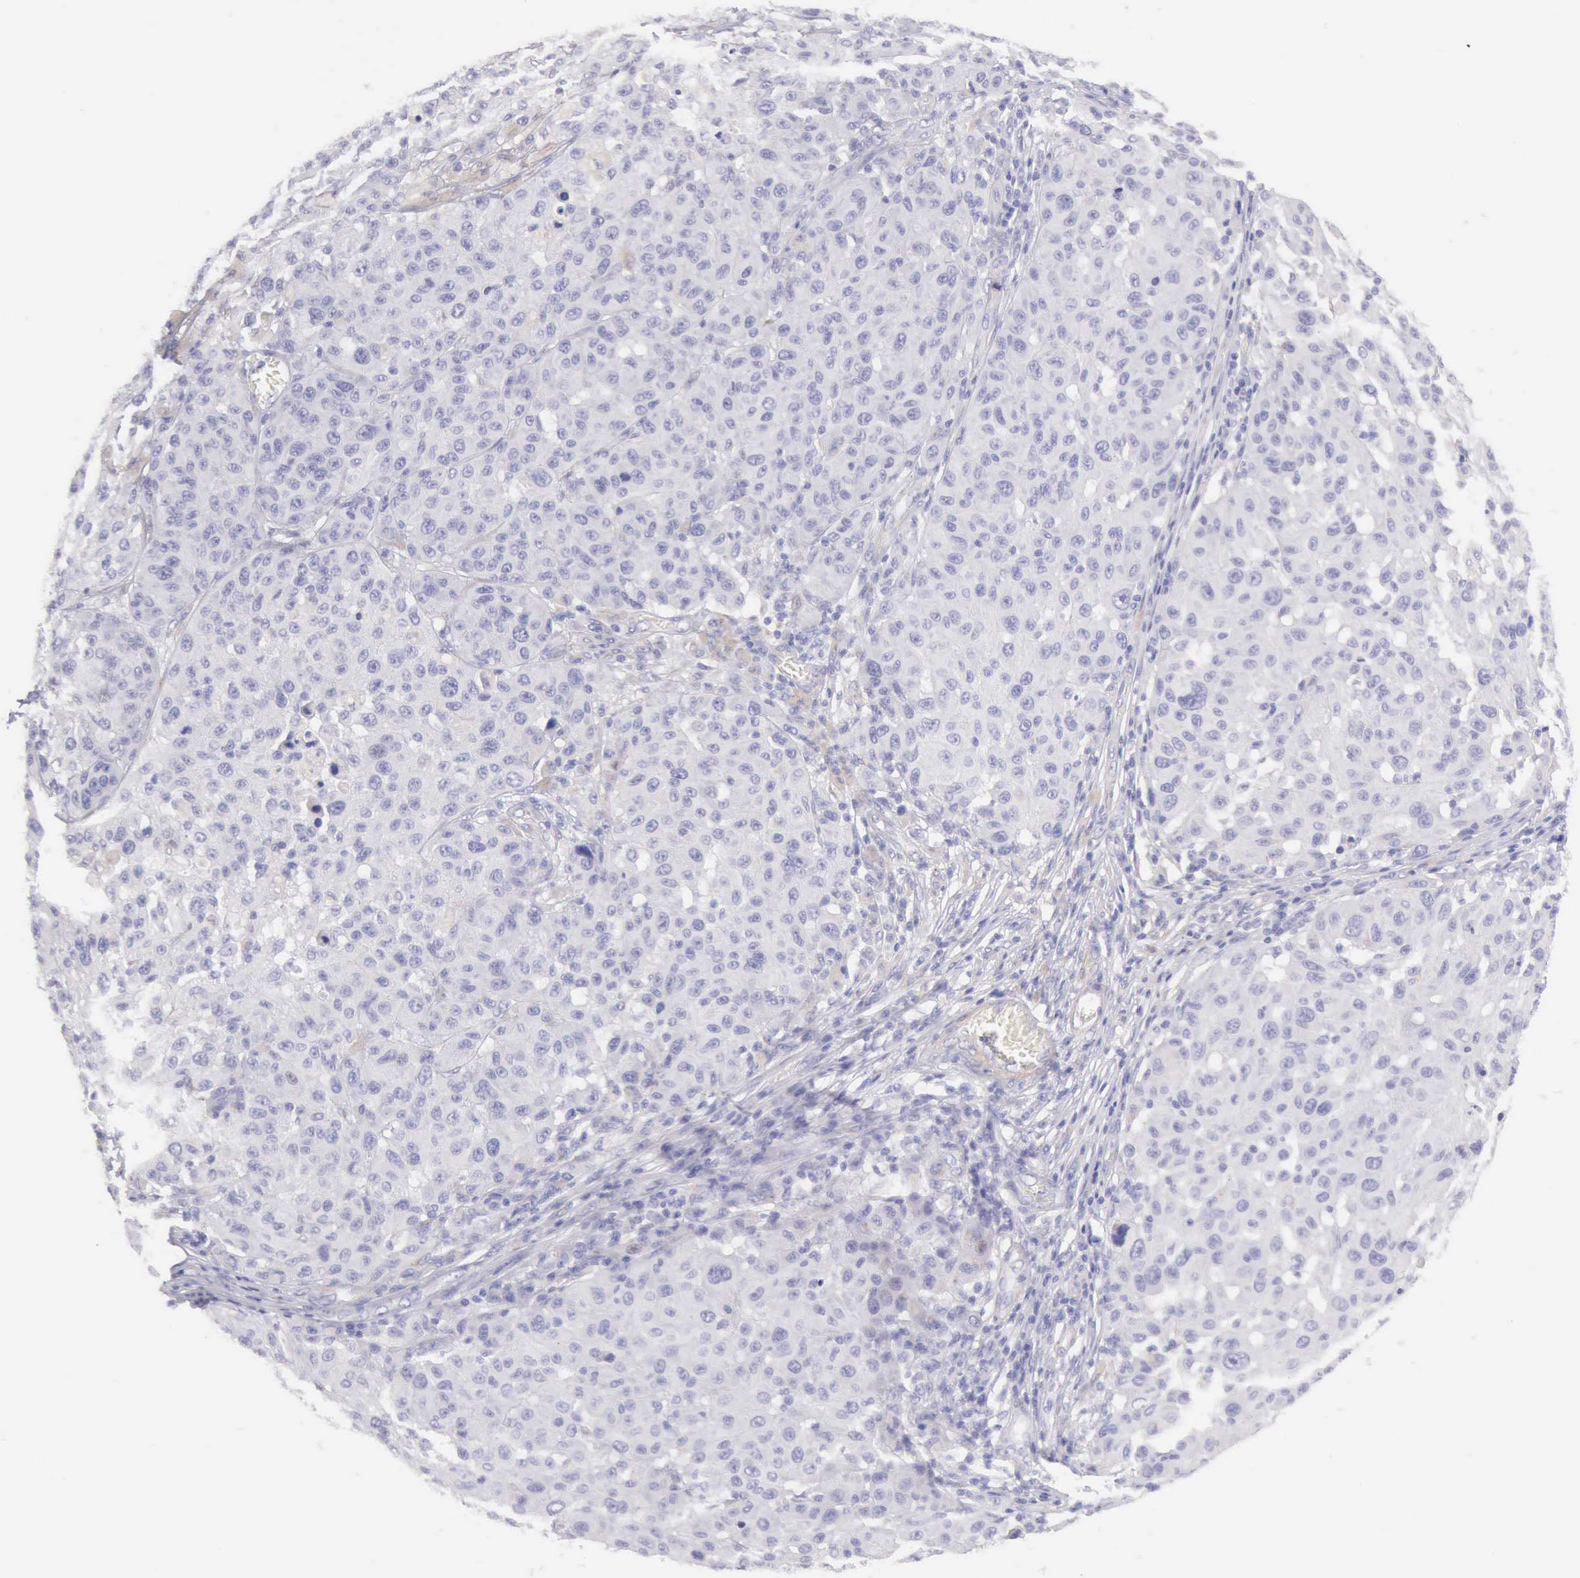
{"staining": {"intensity": "negative", "quantity": "none", "location": "none"}, "tissue": "melanoma", "cell_type": "Tumor cells", "image_type": "cancer", "snomed": [{"axis": "morphology", "description": "Malignant melanoma, NOS"}, {"axis": "topography", "description": "Skin"}], "caption": "A histopathology image of human malignant melanoma is negative for staining in tumor cells.", "gene": "AOC3", "patient": {"sex": "female", "age": 77}}